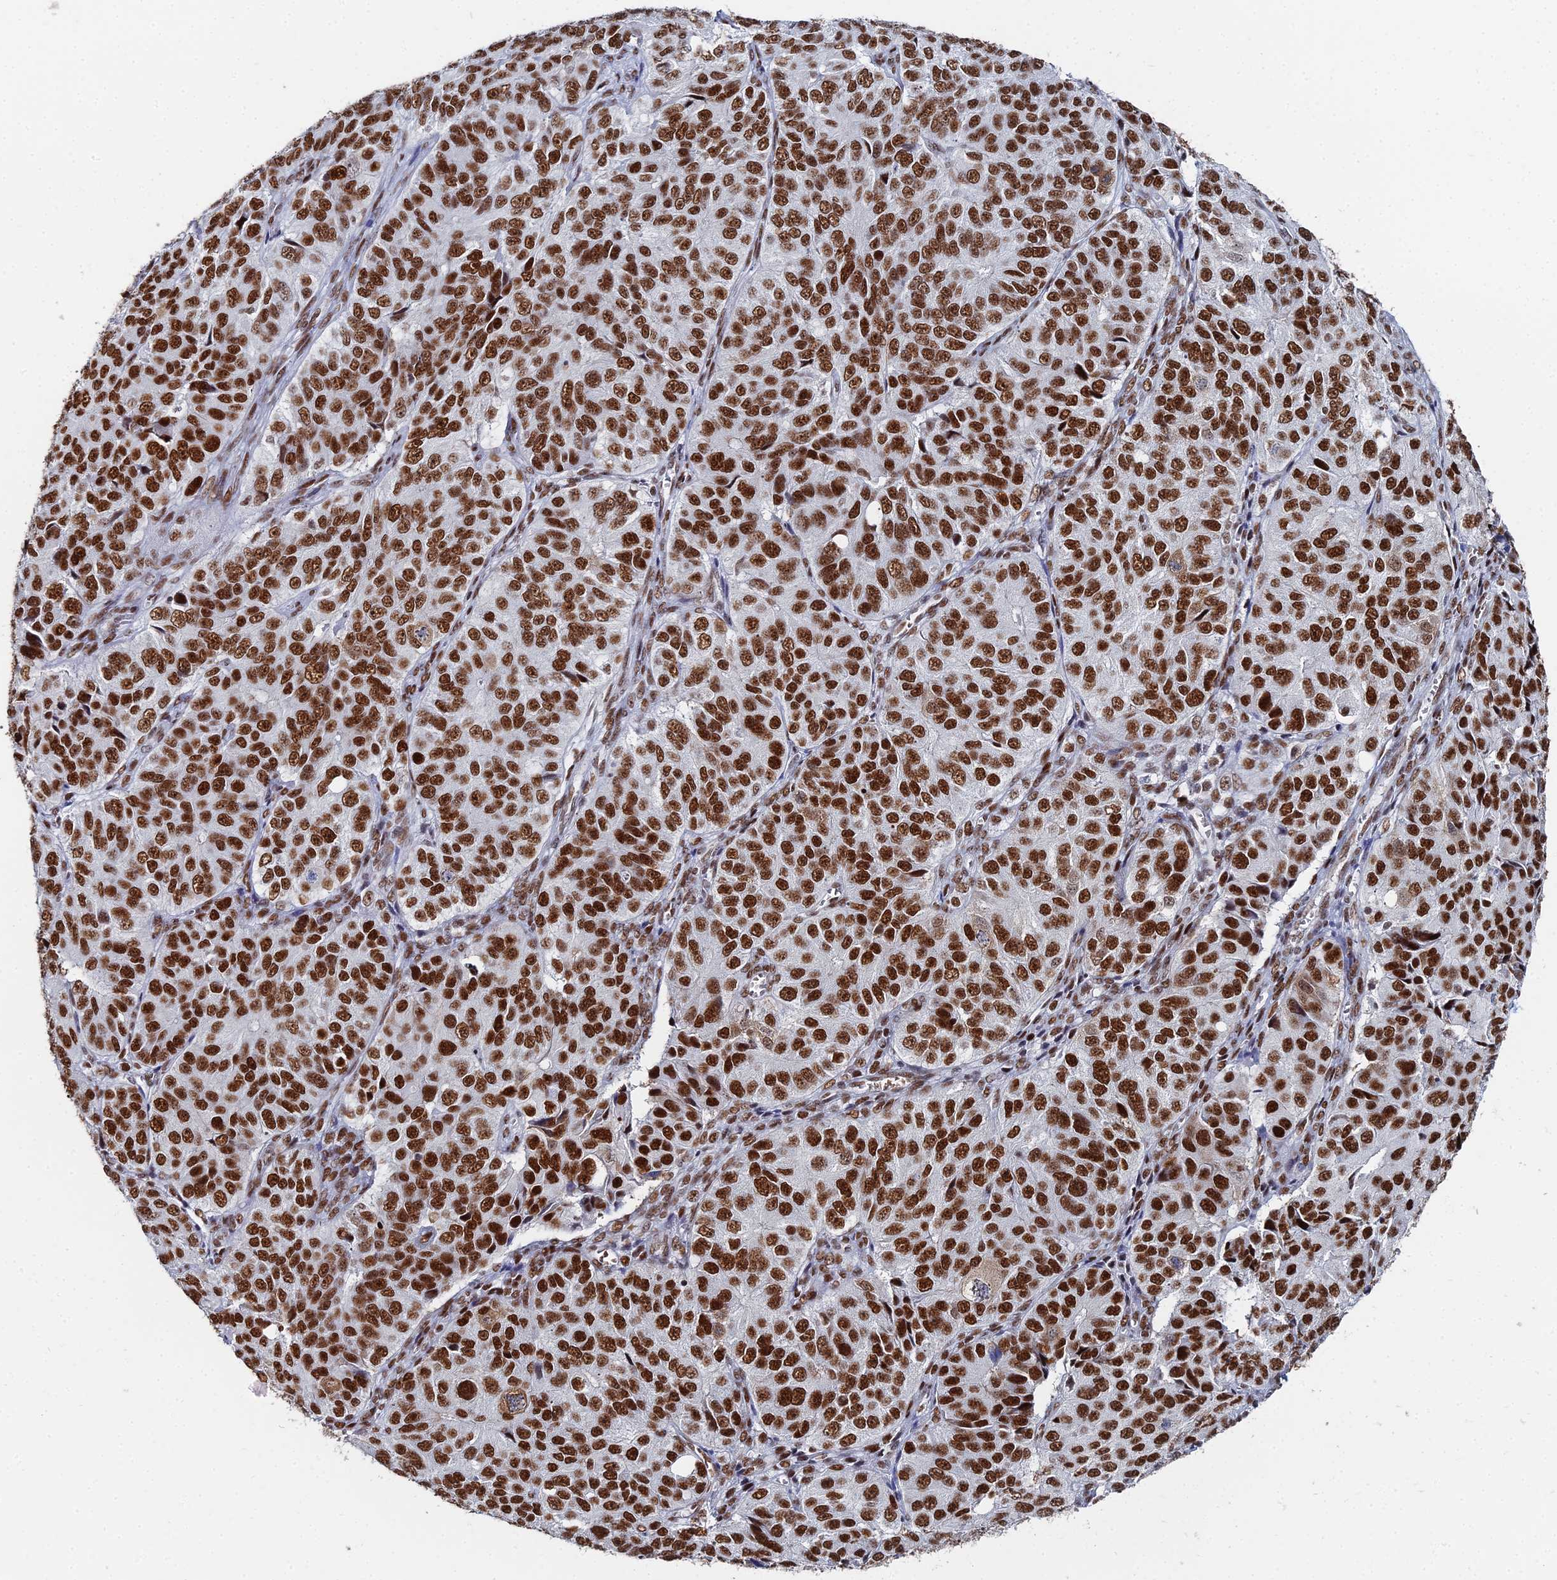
{"staining": {"intensity": "strong", "quantity": ">75%", "location": "nuclear"}, "tissue": "ovarian cancer", "cell_type": "Tumor cells", "image_type": "cancer", "snomed": [{"axis": "morphology", "description": "Carcinoma, endometroid"}, {"axis": "topography", "description": "Ovary"}], "caption": "The immunohistochemical stain highlights strong nuclear staining in tumor cells of ovarian cancer tissue.", "gene": "GSC2", "patient": {"sex": "female", "age": 51}}